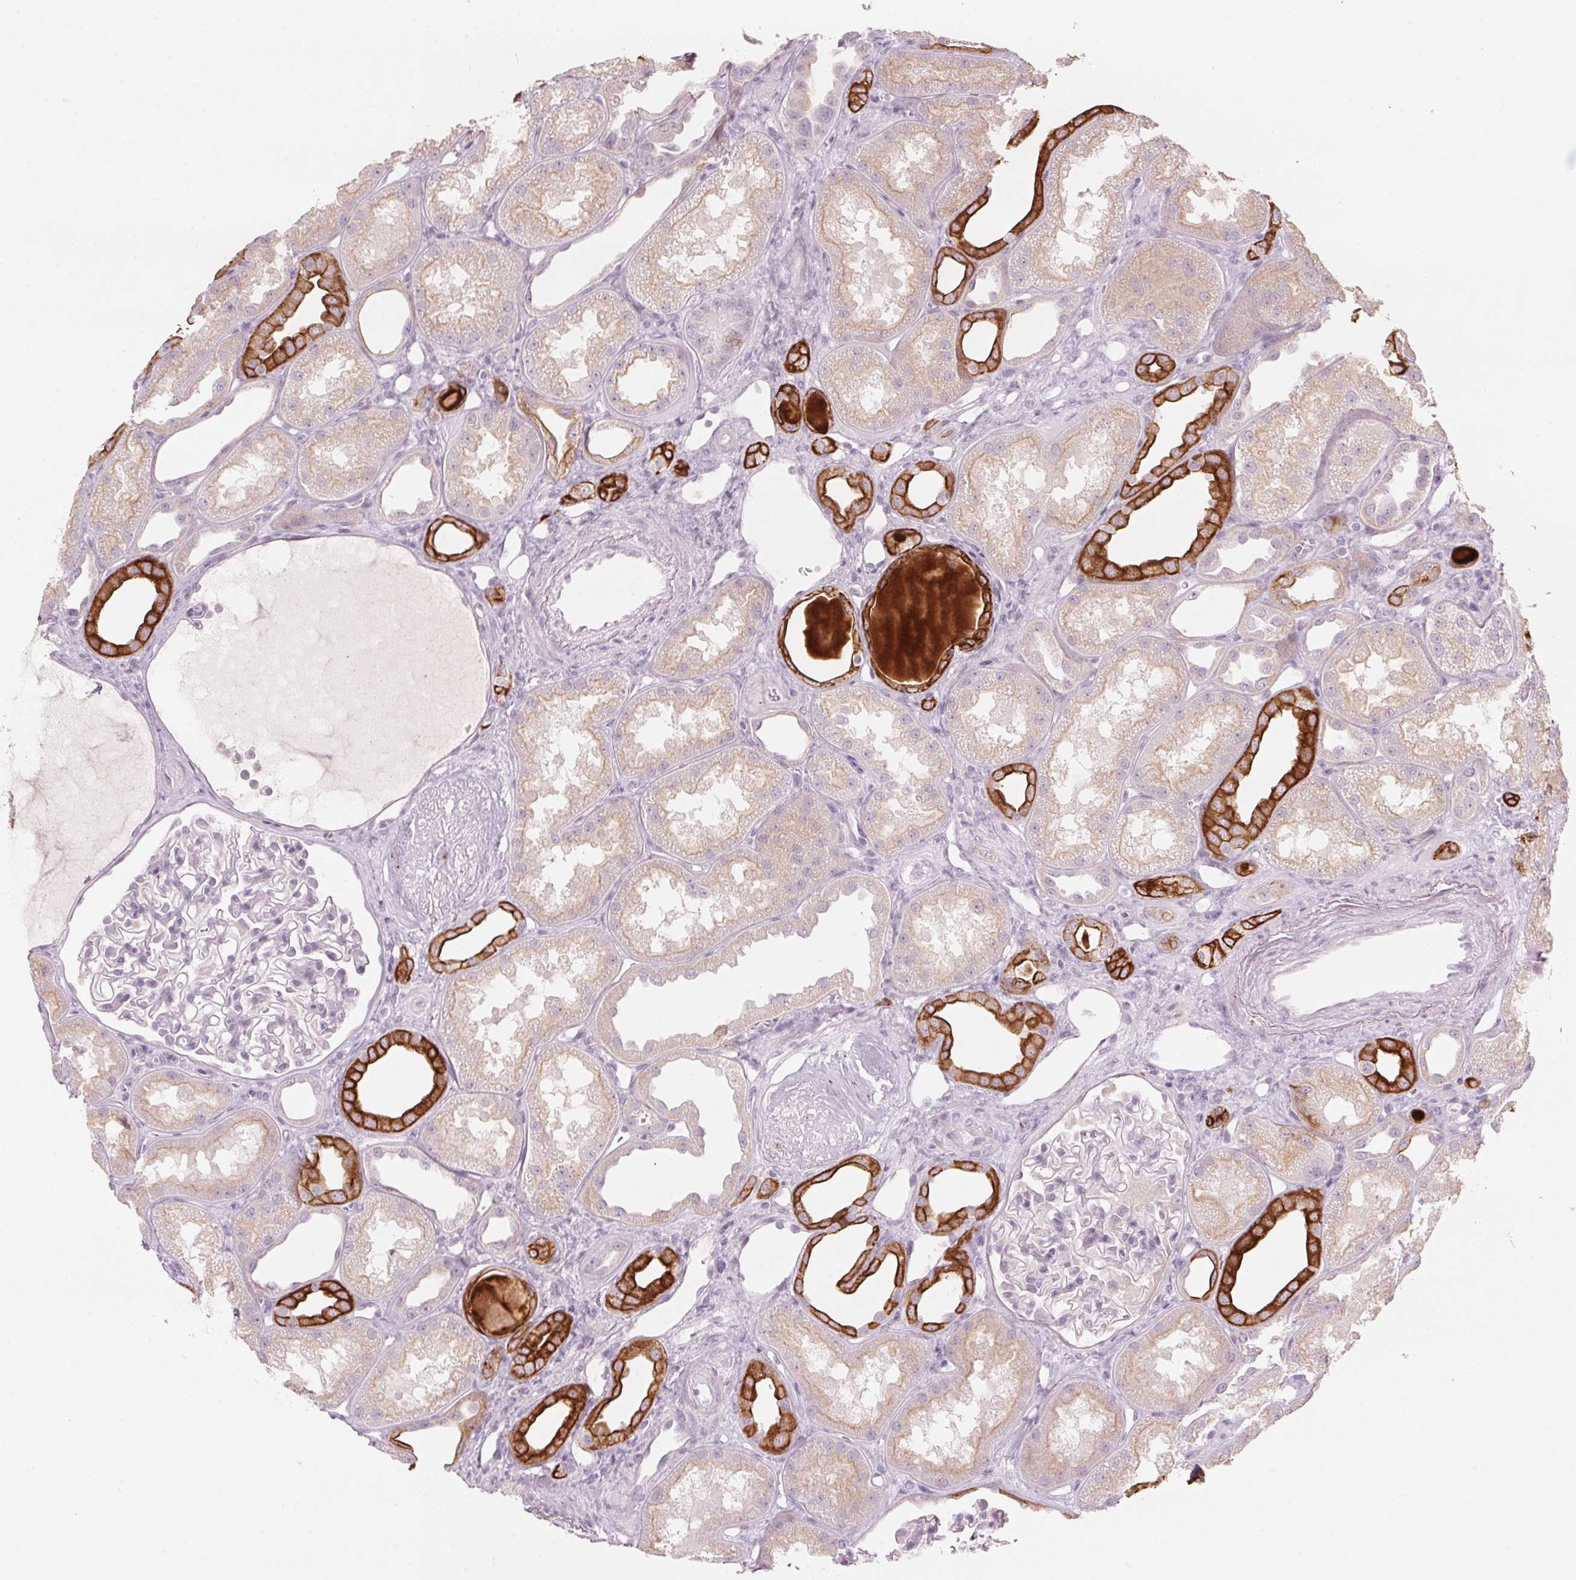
{"staining": {"intensity": "negative", "quantity": "none", "location": "none"}, "tissue": "kidney", "cell_type": "Cells in glomeruli", "image_type": "normal", "snomed": [{"axis": "morphology", "description": "Normal tissue, NOS"}, {"axis": "topography", "description": "Kidney"}], "caption": "A micrograph of kidney stained for a protein exhibits no brown staining in cells in glomeruli. The staining was performed using DAB to visualize the protein expression in brown, while the nuclei were stained in blue with hematoxylin (Magnification: 20x).", "gene": "SCTR", "patient": {"sex": "male", "age": 61}}